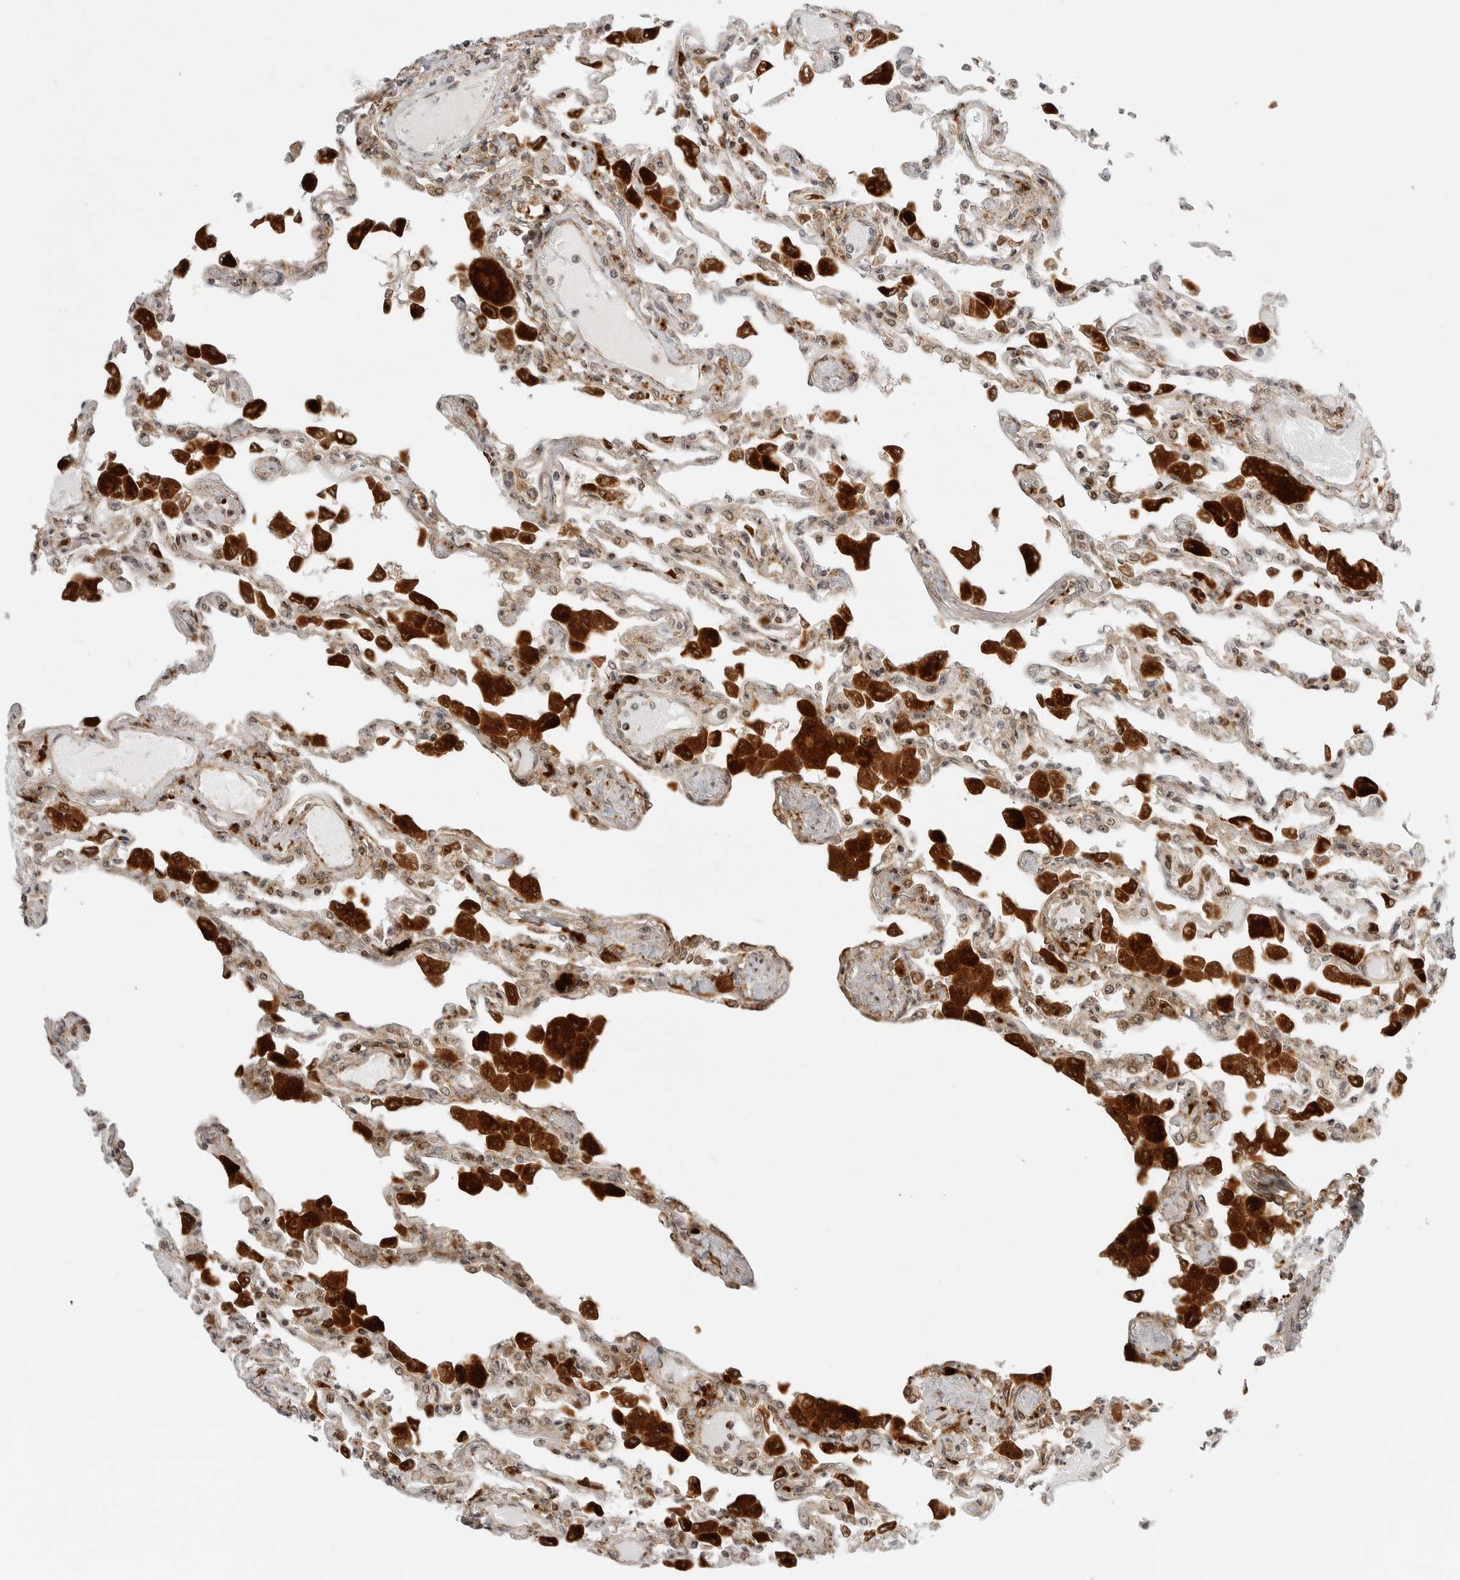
{"staining": {"intensity": "moderate", "quantity": ">75%", "location": "cytoplasmic/membranous,nuclear"}, "tissue": "lung", "cell_type": "Alveolar cells", "image_type": "normal", "snomed": [{"axis": "morphology", "description": "Normal tissue, NOS"}, {"axis": "topography", "description": "Bronchus"}, {"axis": "topography", "description": "Lung"}], "caption": "Immunohistochemistry (IHC) histopathology image of benign lung: human lung stained using IHC exhibits medium levels of moderate protein expression localized specifically in the cytoplasmic/membranous,nuclear of alveolar cells, appearing as a cytoplasmic/membranous,nuclear brown color.", "gene": "IDUA", "patient": {"sex": "female", "age": 49}}